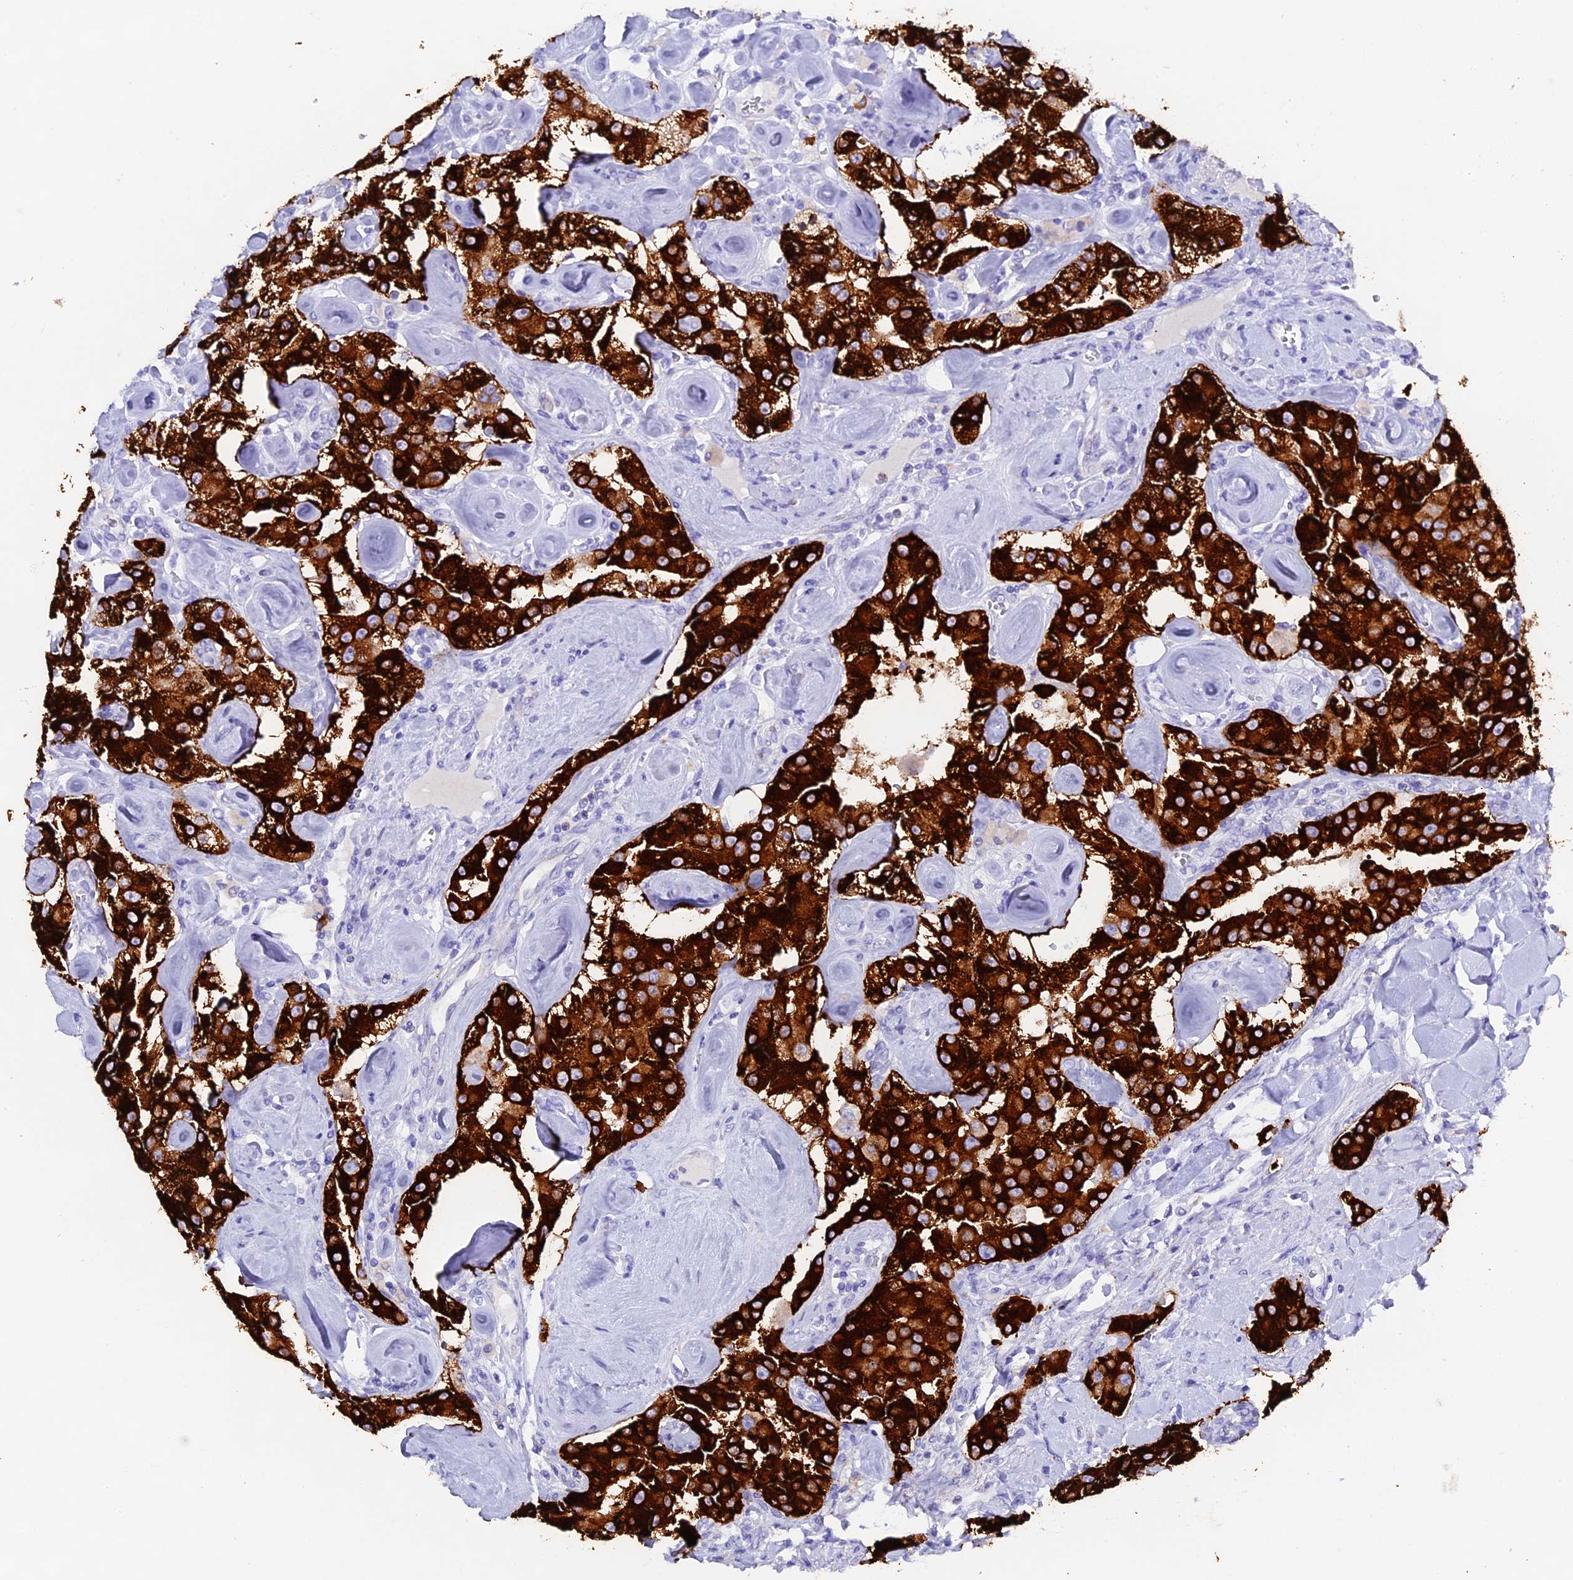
{"staining": {"intensity": "strong", "quantity": ">75%", "location": "cytoplasmic/membranous"}, "tissue": "carcinoid", "cell_type": "Tumor cells", "image_type": "cancer", "snomed": [{"axis": "morphology", "description": "Carcinoid, malignant, NOS"}, {"axis": "topography", "description": "Pancreas"}], "caption": "Strong cytoplasmic/membranous expression for a protein is present in approximately >75% of tumor cells of malignant carcinoid using immunohistochemistry.", "gene": "FKBP11", "patient": {"sex": "male", "age": 41}}